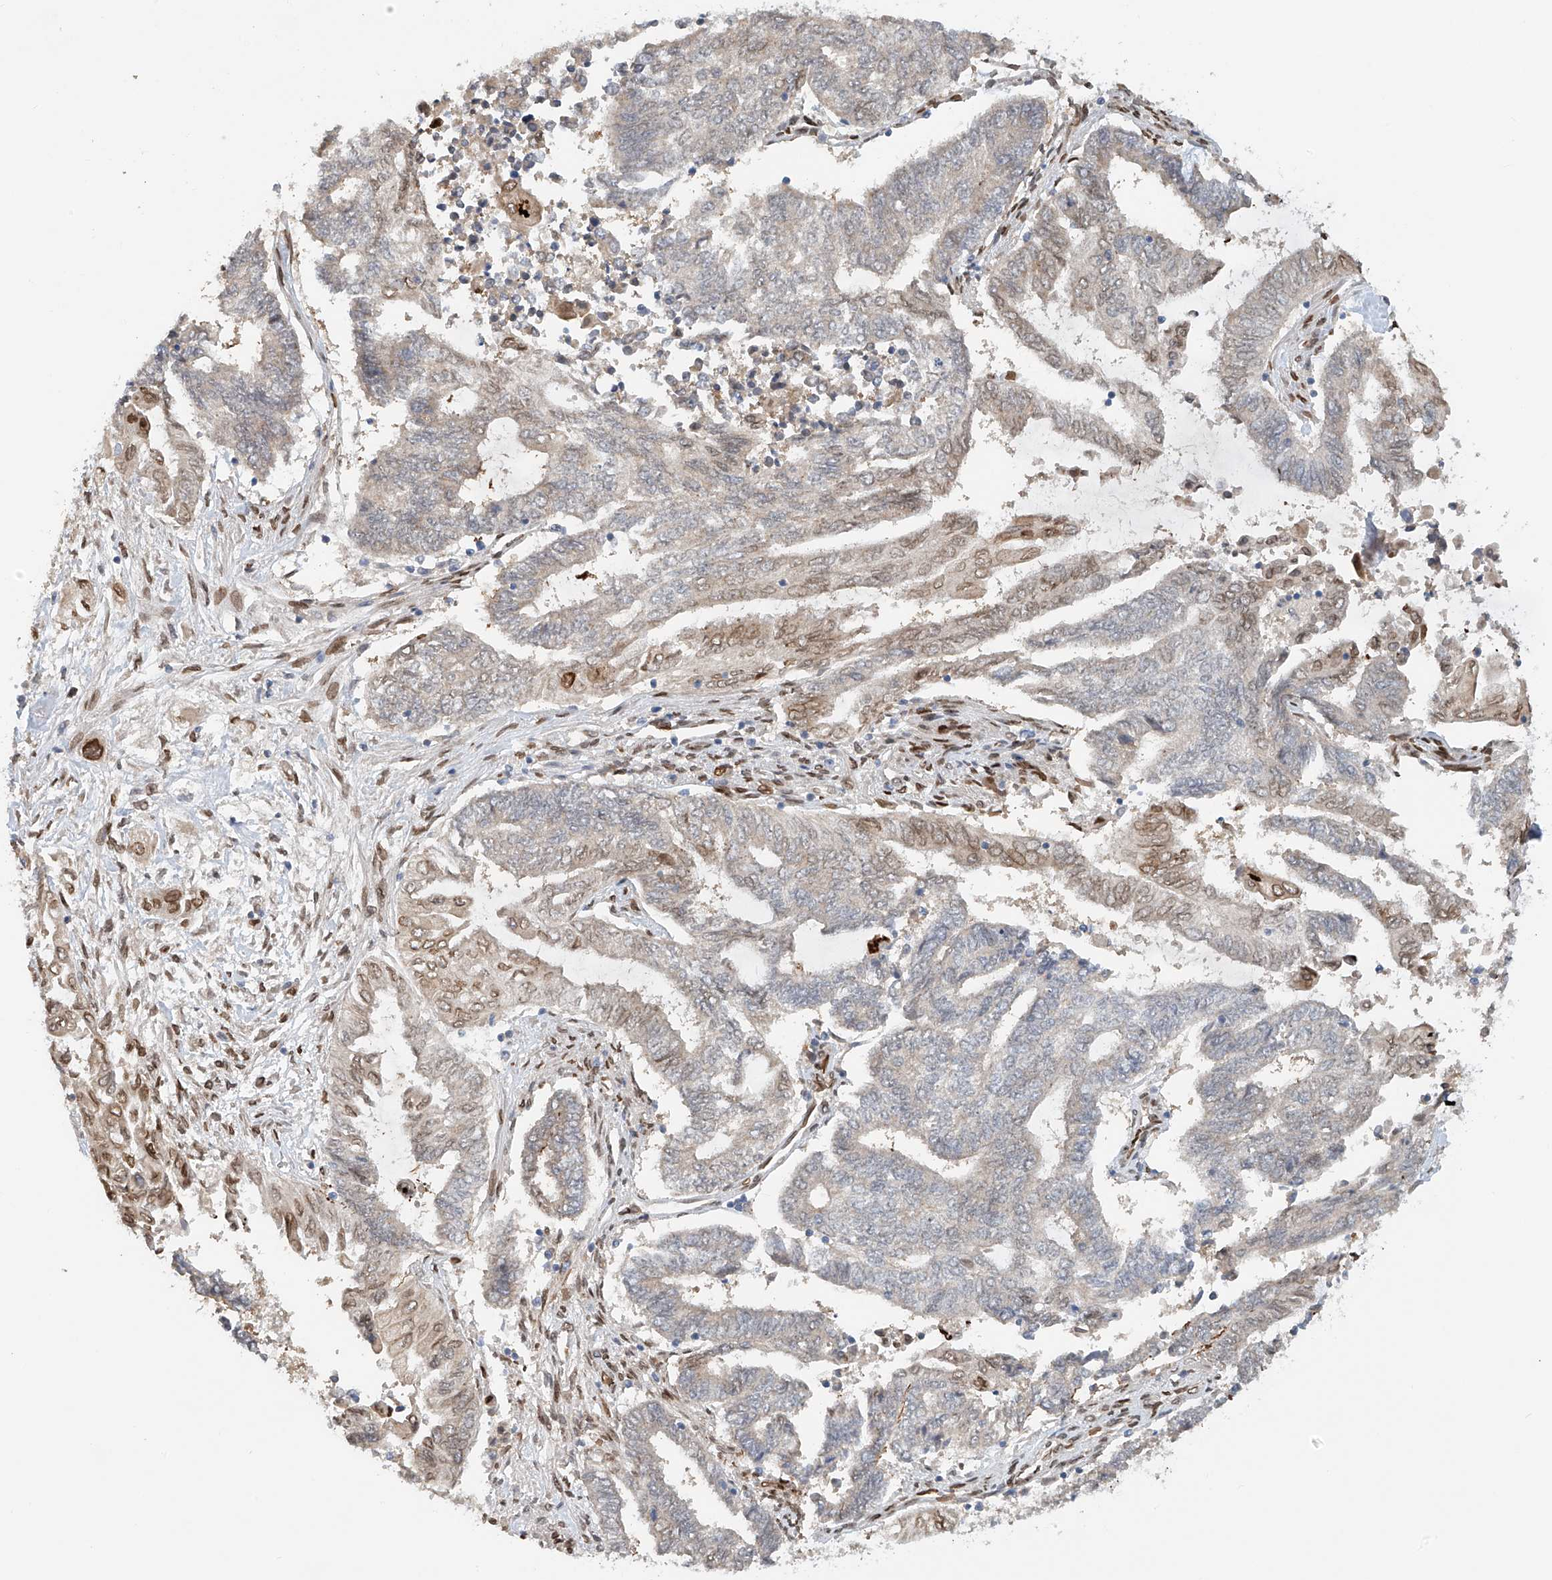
{"staining": {"intensity": "moderate", "quantity": "<25%", "location": "cytoplasmic/membranous,nuclear"}, "tissue": "endometrial cancer", "cell_type": "Tumor cells", "image_type": "cancer", "snomed": [{"axis": "morphology", "description": "Adenocarcinoma, NOS"}, {"axis": "topography", "description": "Uterus"}, {"axis": "topography", "description": "Endometrium"}], "caption": "Immunohistochemistry of human endometrial adenocarcinoma shows low levels of moderate cytoplasmic/membranous and nuclear staining in about <25% of tumor cells. (brown staining indicates protein expression, while blue staining denotes nuclei).", "gene": "STARD9", "patient": {"sex": "female", "age": 70}}